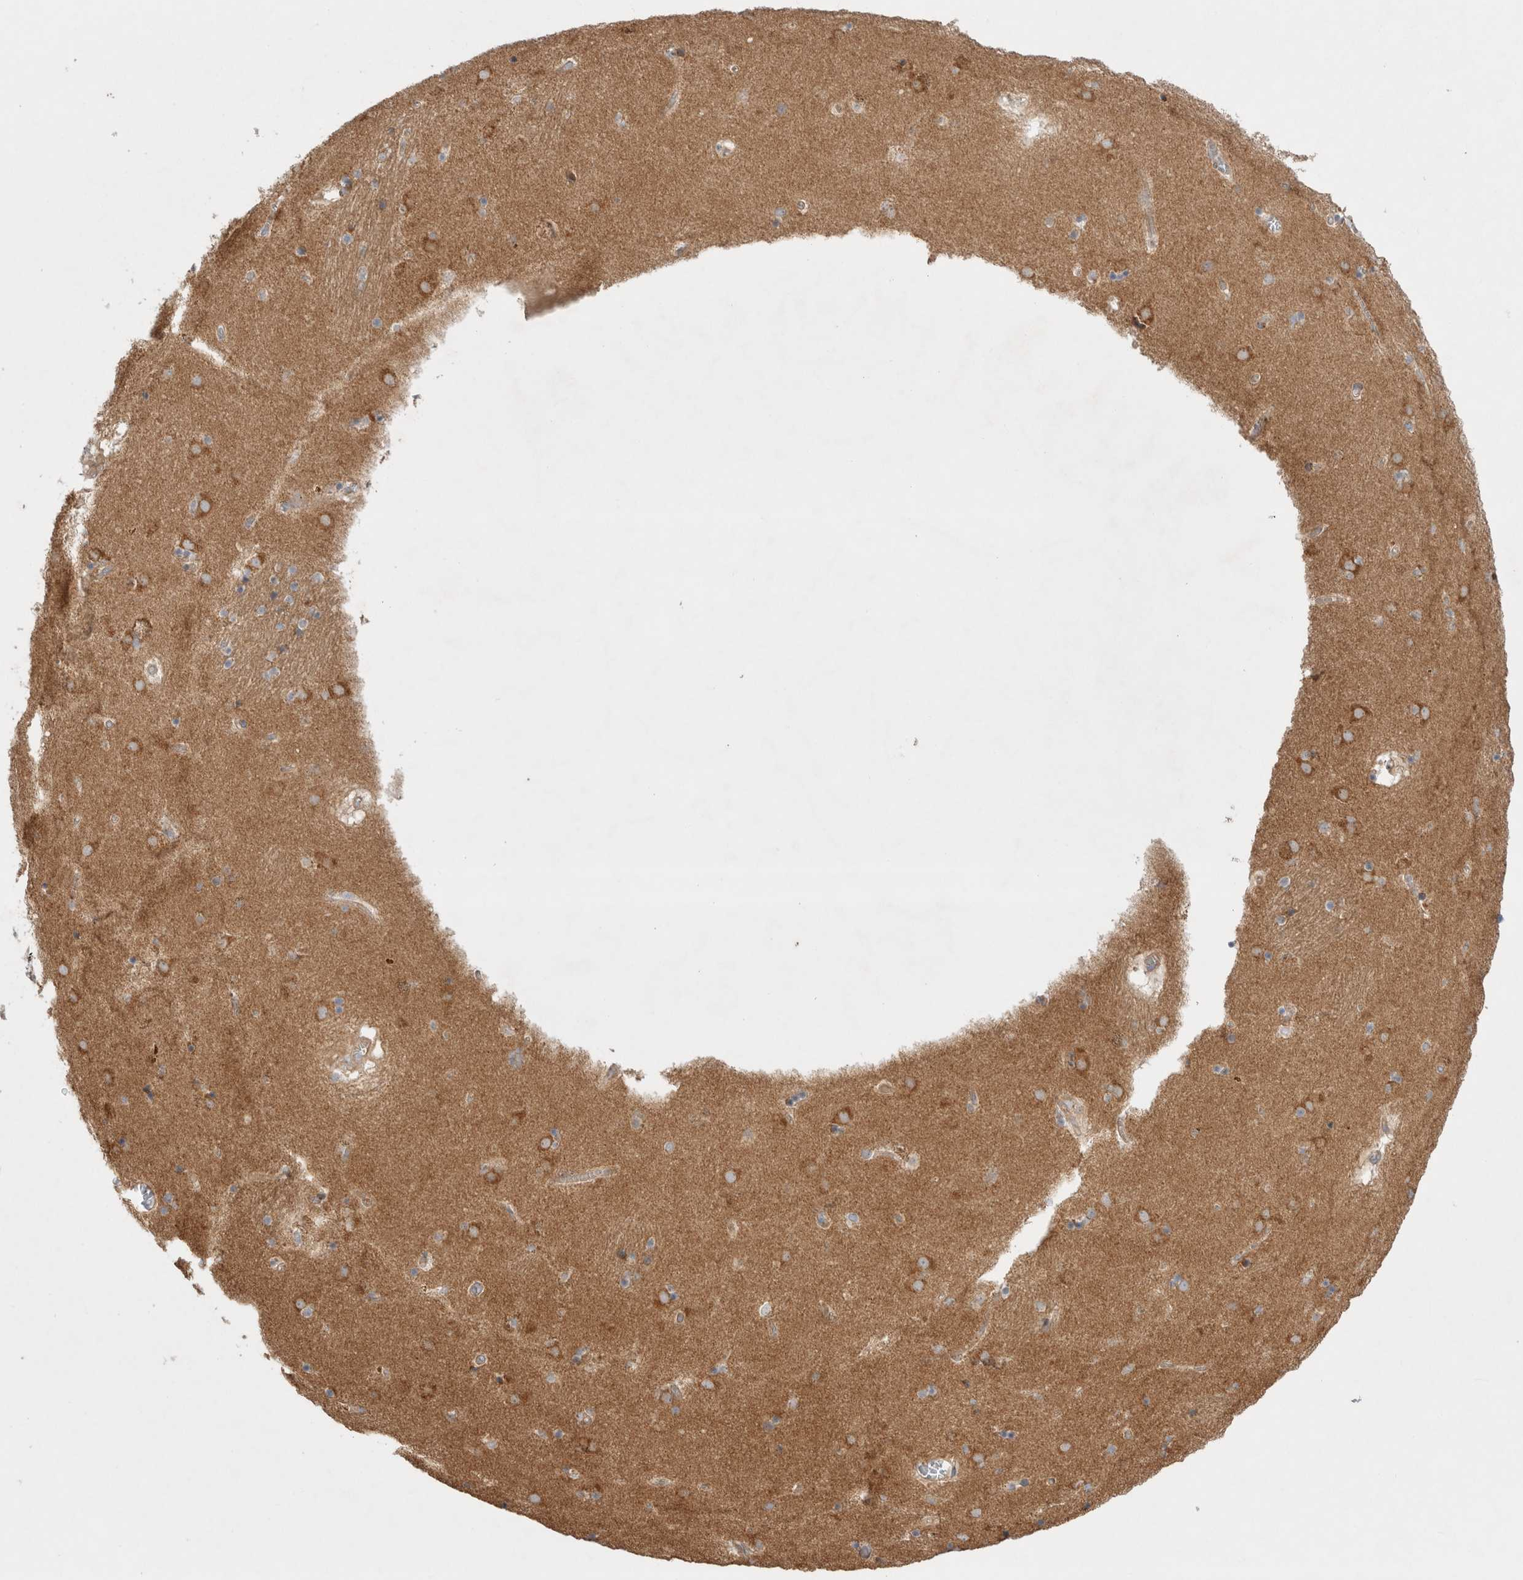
{"staining": {"intensity": "moderate", "quantity": "<25%", "location": "cytoplasmic/membranous"}, "tissue": "caudate", "cell_type": "Glial cells", "image_type": "normal", "snomed": [{"axis": "morphology", "description": "Normal tissue, NOS"}, {"axis": "topography", "description": "Lateral ventricle wall"}], "caption": "Immunohistochemical staining of benign human caudate reveals <25% levels of moderate cytoplasmic/membranous protein staining in approximately <25% of glial cells.", "gene": "PDCD10", "patient": {"sex": "male", "age": 70}}